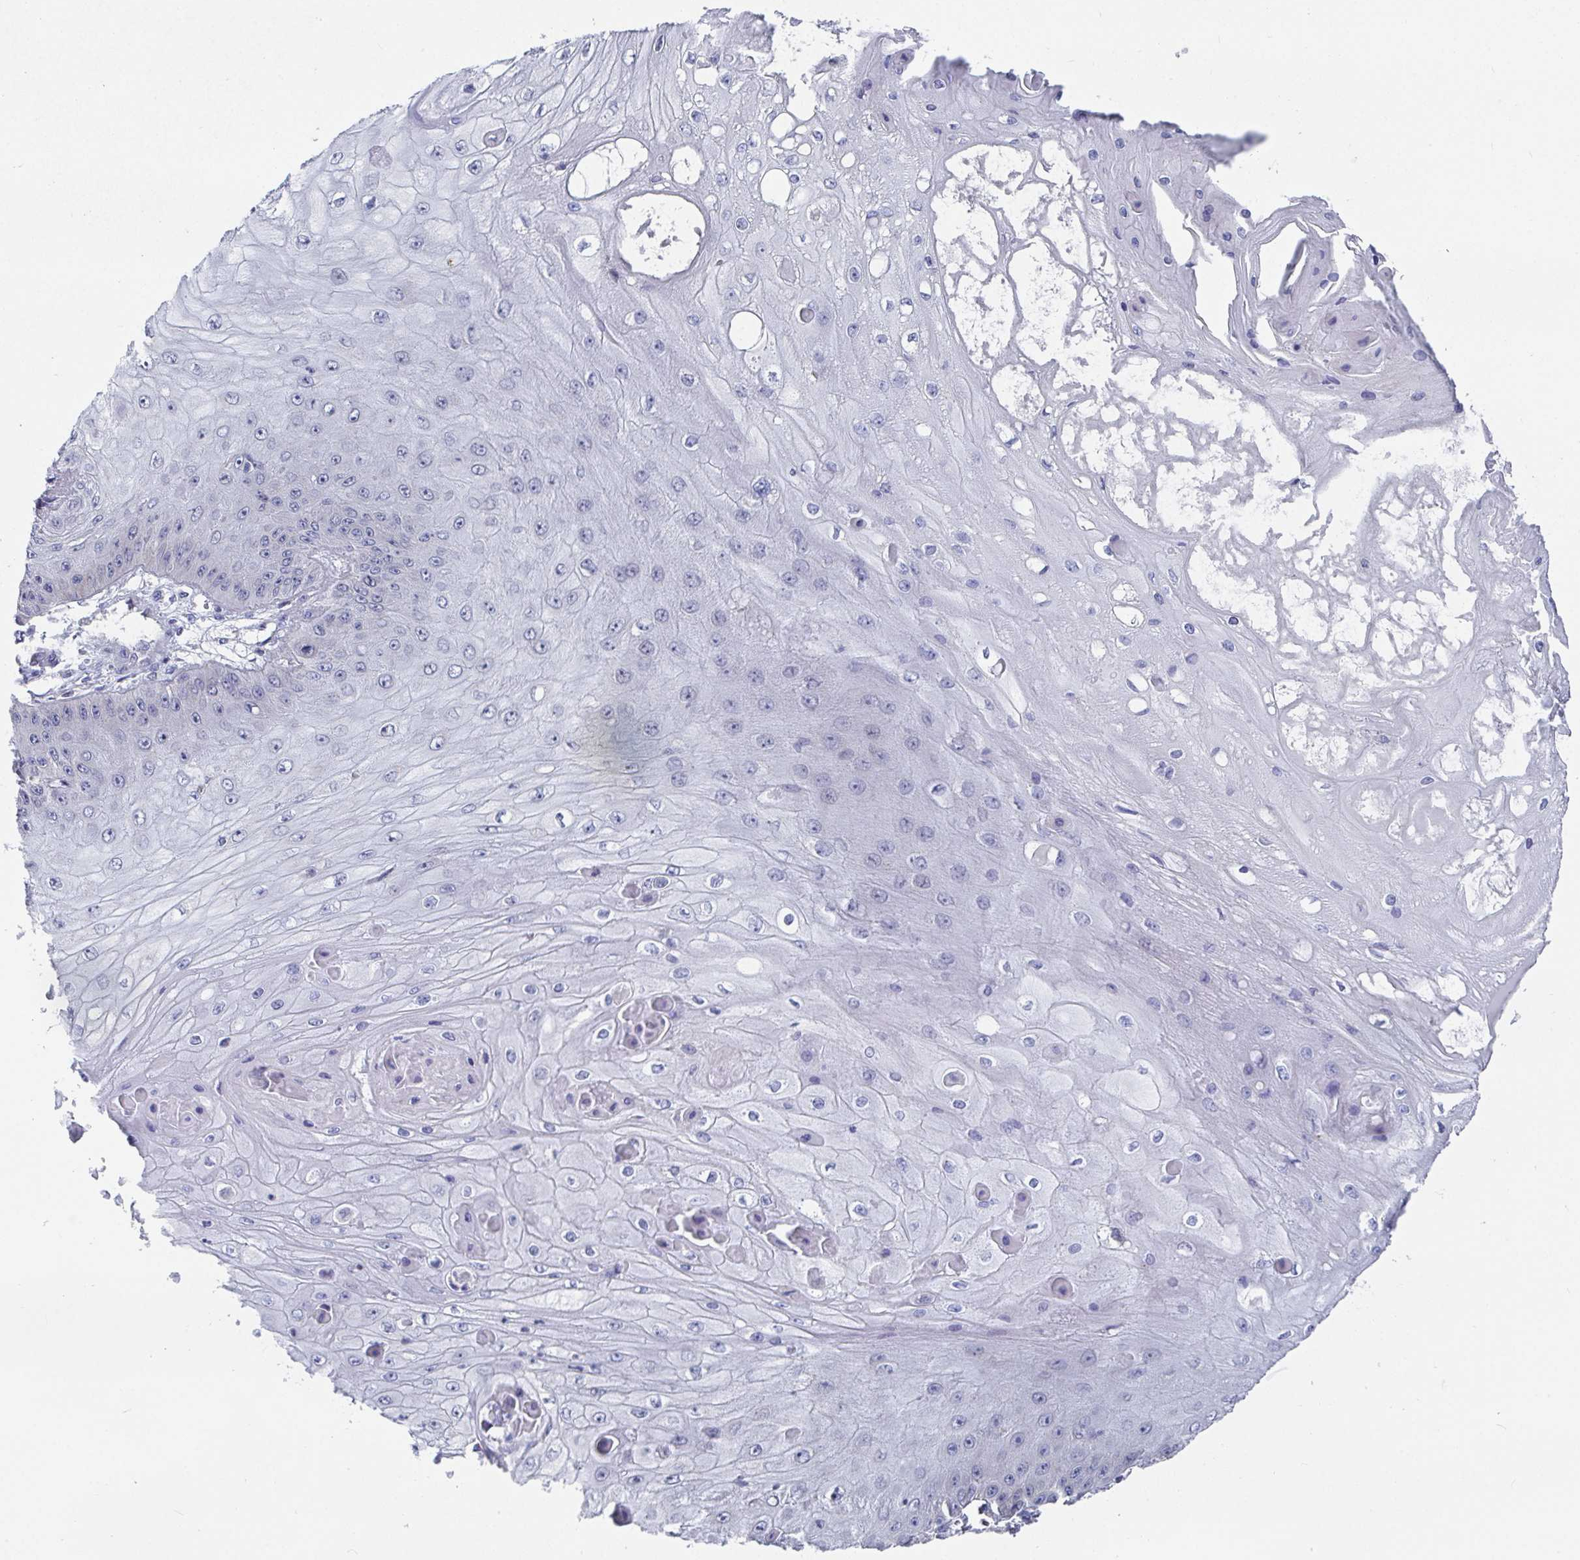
{"staining": {"intensity": "negative", "quantity": "none", "location": "none"}, "tissue": "skin cancer", "cell_type": "Tumor cells", "image_type": "cancer", "snomed": [{"axis": "morphology", "description": "Squamous cell carcinoma, NOS"}, {"axis": "topography", "description": "Skin"}], "caption": "An immunohistochemistry photomicrograph of skin cancer is shown. There is no staining in tumor cells of skin cancer.", "gene": "ATP5F1C", "patient": {"sex": "male", "age": 70}}